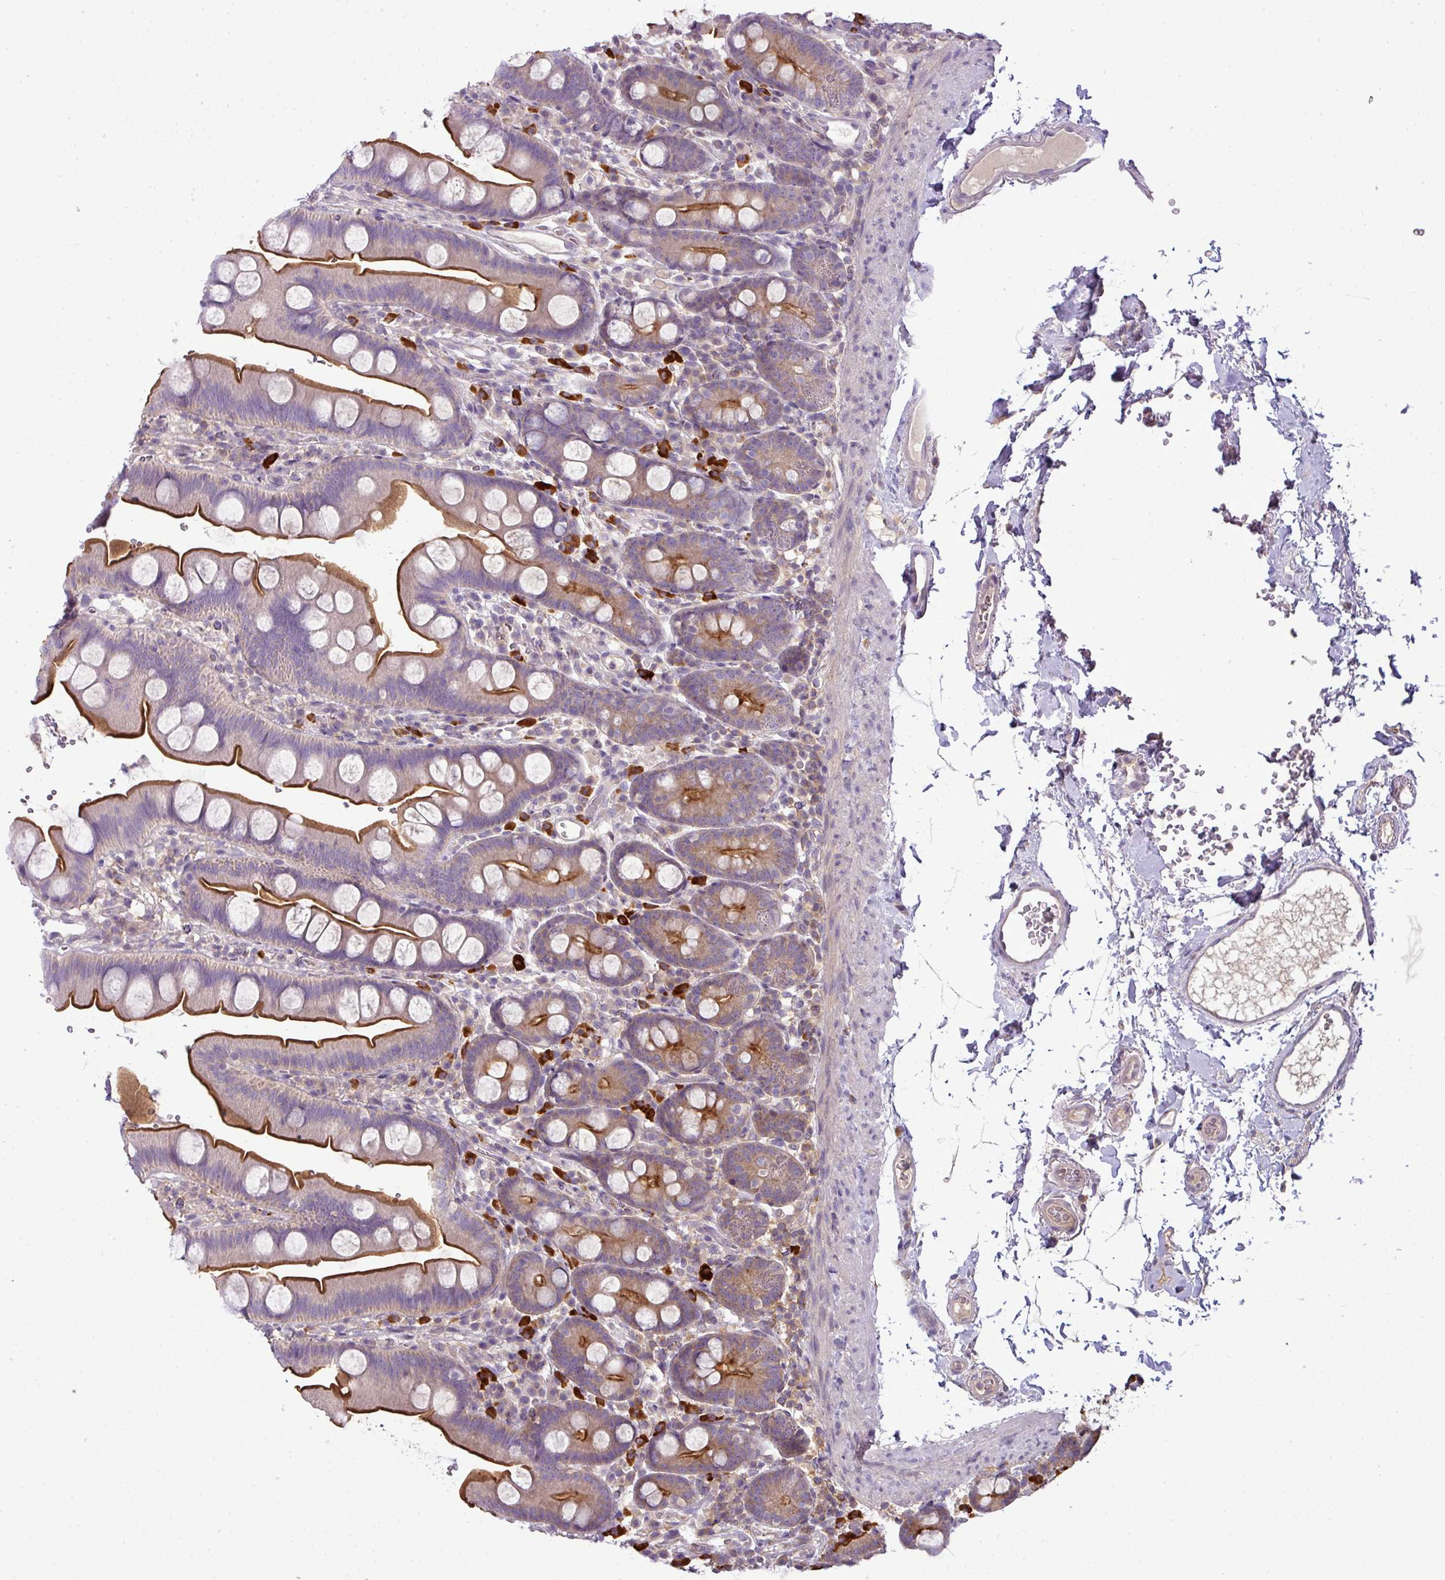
{"staining": {"intensity": "moderate", "quantity": "25%-75%", "location": "cytoplasmic/membranous"}, "tissue": "small intestine", "cell_type": "Glandular cells", "image_type": "normal", "snomed": [{"axis": "morphology", "description": "Normal tissue, NOS"}, {"axis": "topography", "description": "Small intestine"}], "caption": "Immunohistochemistry (DAB (3,3'-diaminobenzidine)) staining of normal small intestine demonstrates moderate cytoplasmic/membranous protein staining in approximately 25%-75% of glandular cells.", "gene": "STAT5A", "patient": {"sex": "female", "age": 68}}